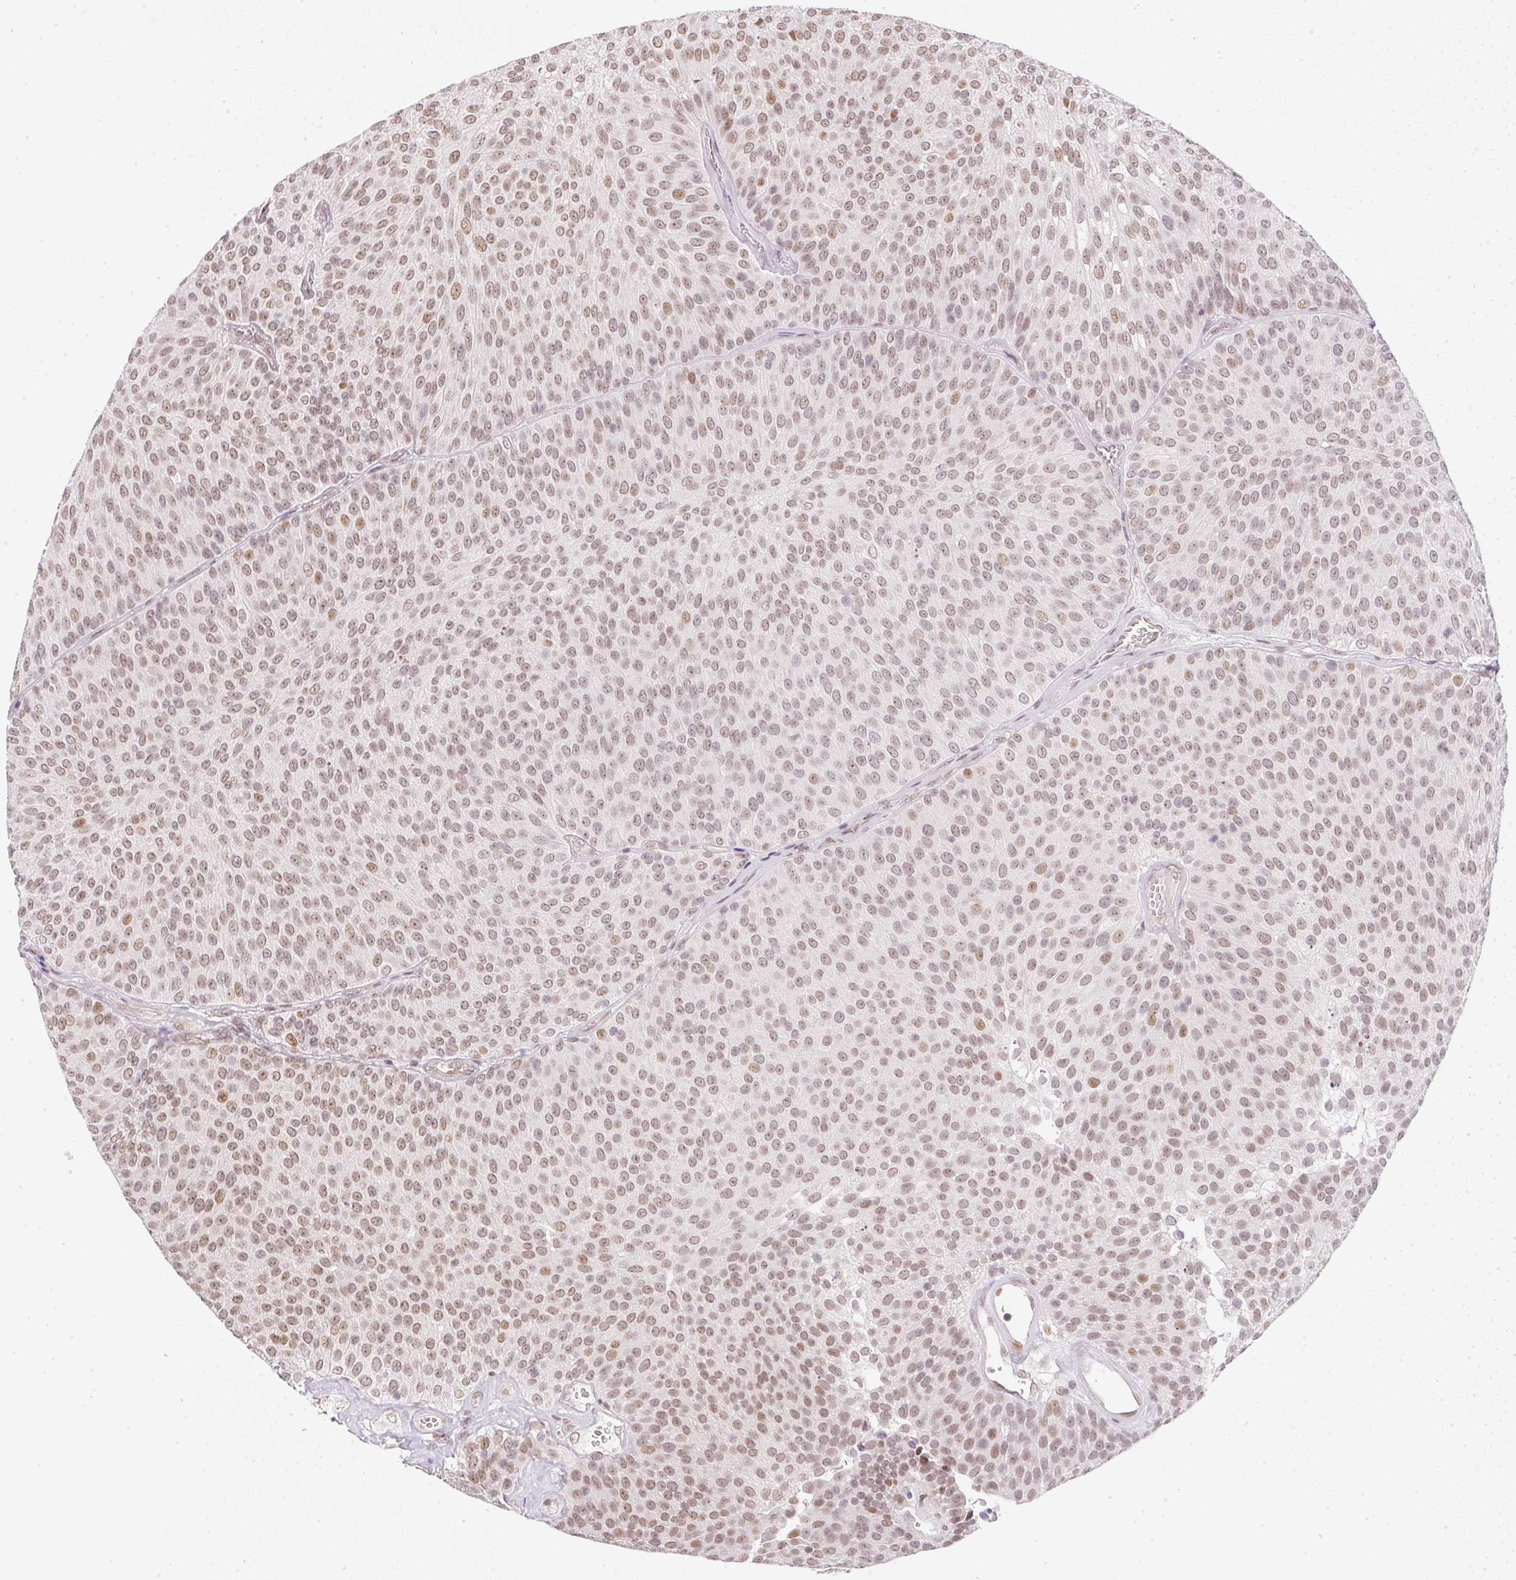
{"staining": {"intensity": "moderate", "quantity": ">75%", "location": "nuclear"}, "tissue": "urothelial cancer", "cell_type": "Tumor cells", "image_type": "cancer", "snomed": [{"axis": "morphology", "description": "Urothelial carcinoma, Low grade"}, {"axis": "topography", "description": "Urinary bladder"}], "caption": "Immunohistochemistry staining of low-grade urothelial carcinoma, which displays medium levels of moderate nuclear positivity in about >75% of tumor cells indicating moderate nuclear protein positivity. The staining was performed using DAB (brown) for protein detection and nuclei were counterstained in hematoxylin (blue).", "gene": "DPPA4", "patient": {"sex": "female", "age": 79}}